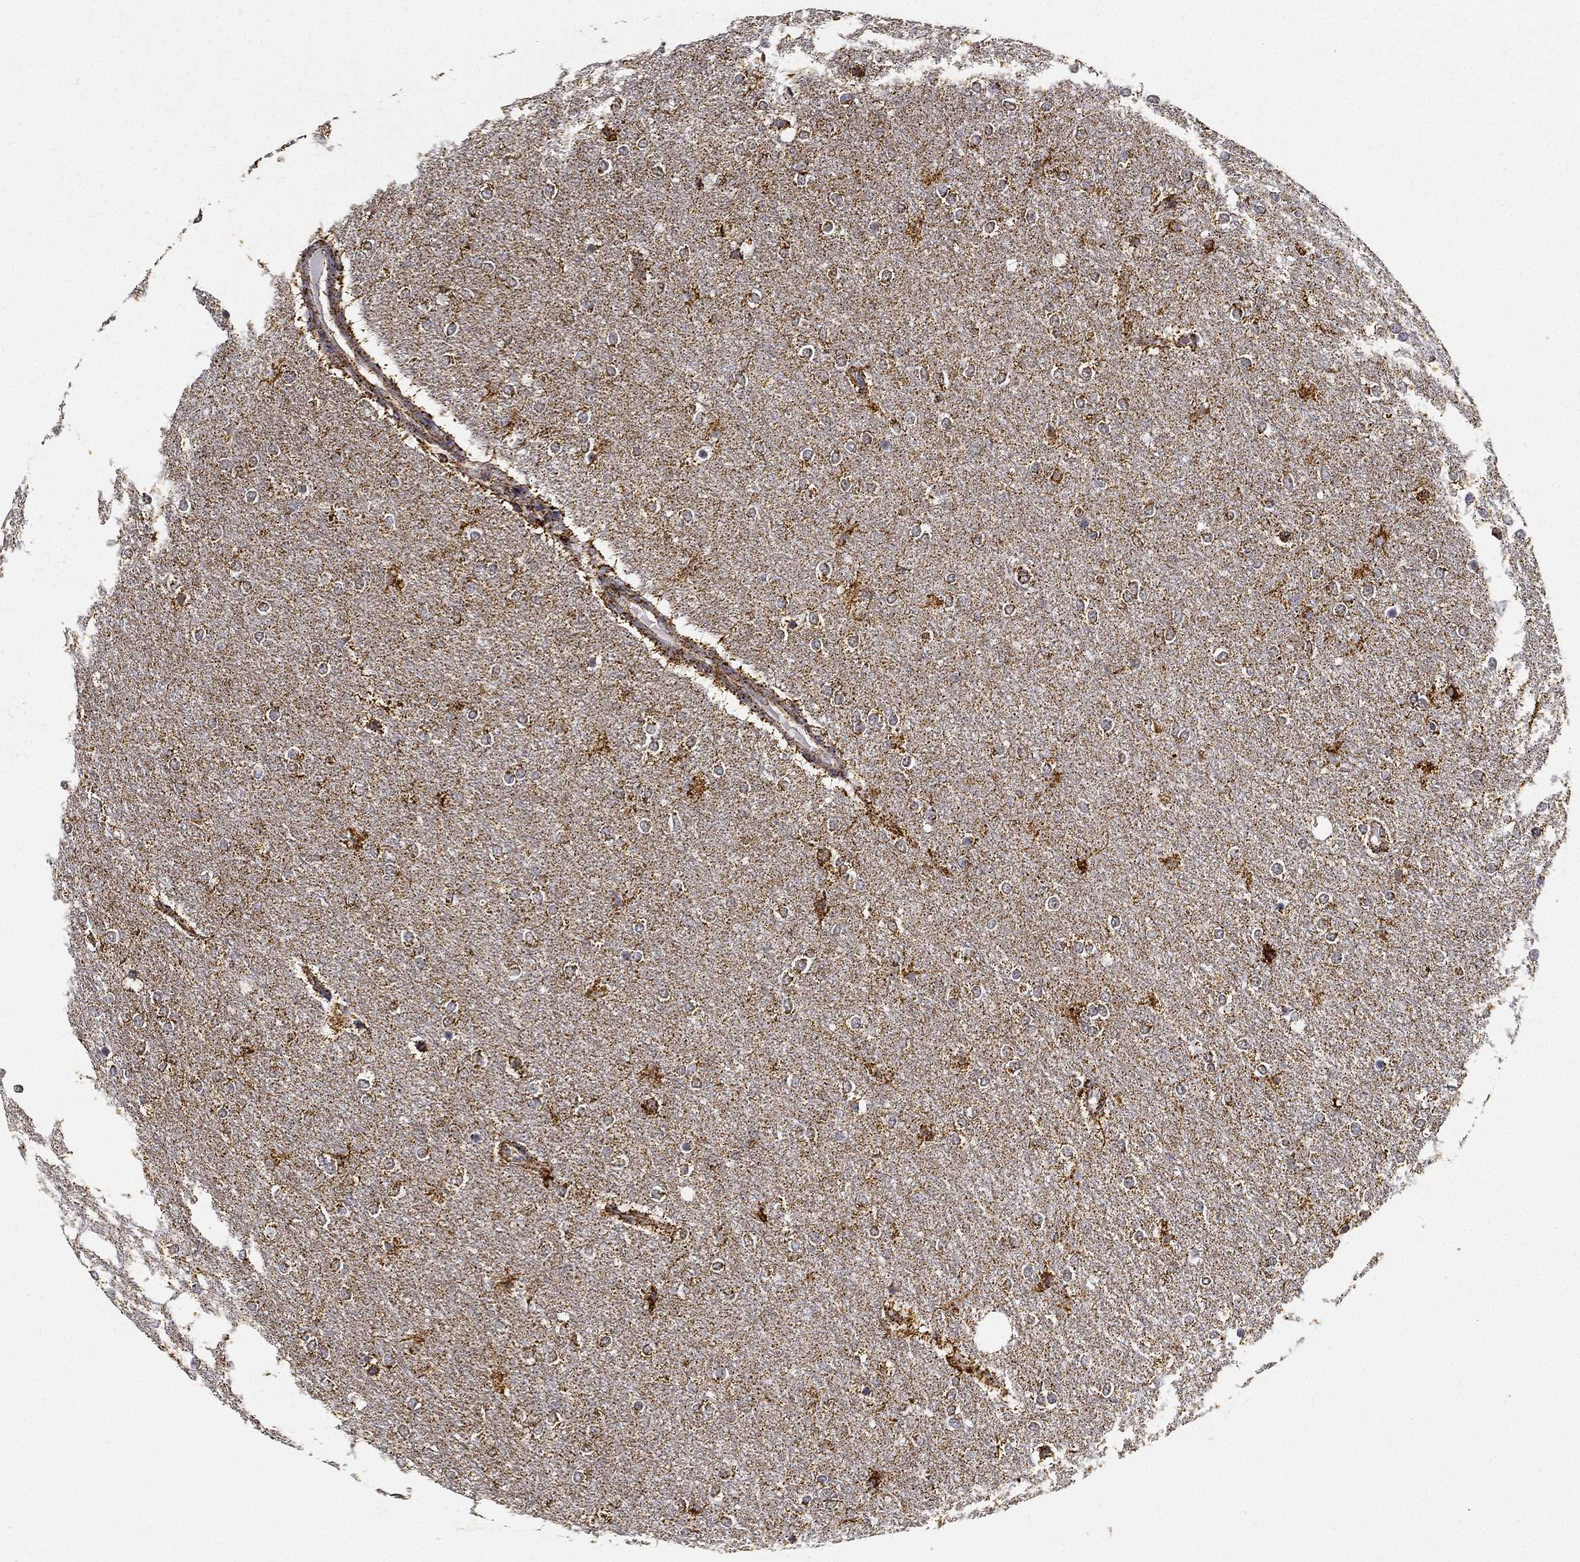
{"staining": {"intensity": "moderate", "quantity": "25%-75%", "location": "cytoplasmic/membranous"}, "tissue": "glioma", "cell_type": "Tumor cells", "image_type": "cancer", "snomed": [{"axis": "morphology", "description": "Glioma, malignant, High grade"}, {"axis": "topography", "description": "Brain"}], "caption": "High-magnification brightfield microscopy of malignant high-grade glioma stained with DAB (3,3'-diaminobenzidine) (brown) and counterstained with hematoxylin (blue). tumor cells exhibit moderate cytoplasmic/membranous expression is seen in approximately25%-75% of cells. Immunohistochemistry (ihc) stains the protein of interest in brown and the nuclei are stained blue.", "gene": "NDUFAB1", "patient": {"sex": "female", "age": 61}}